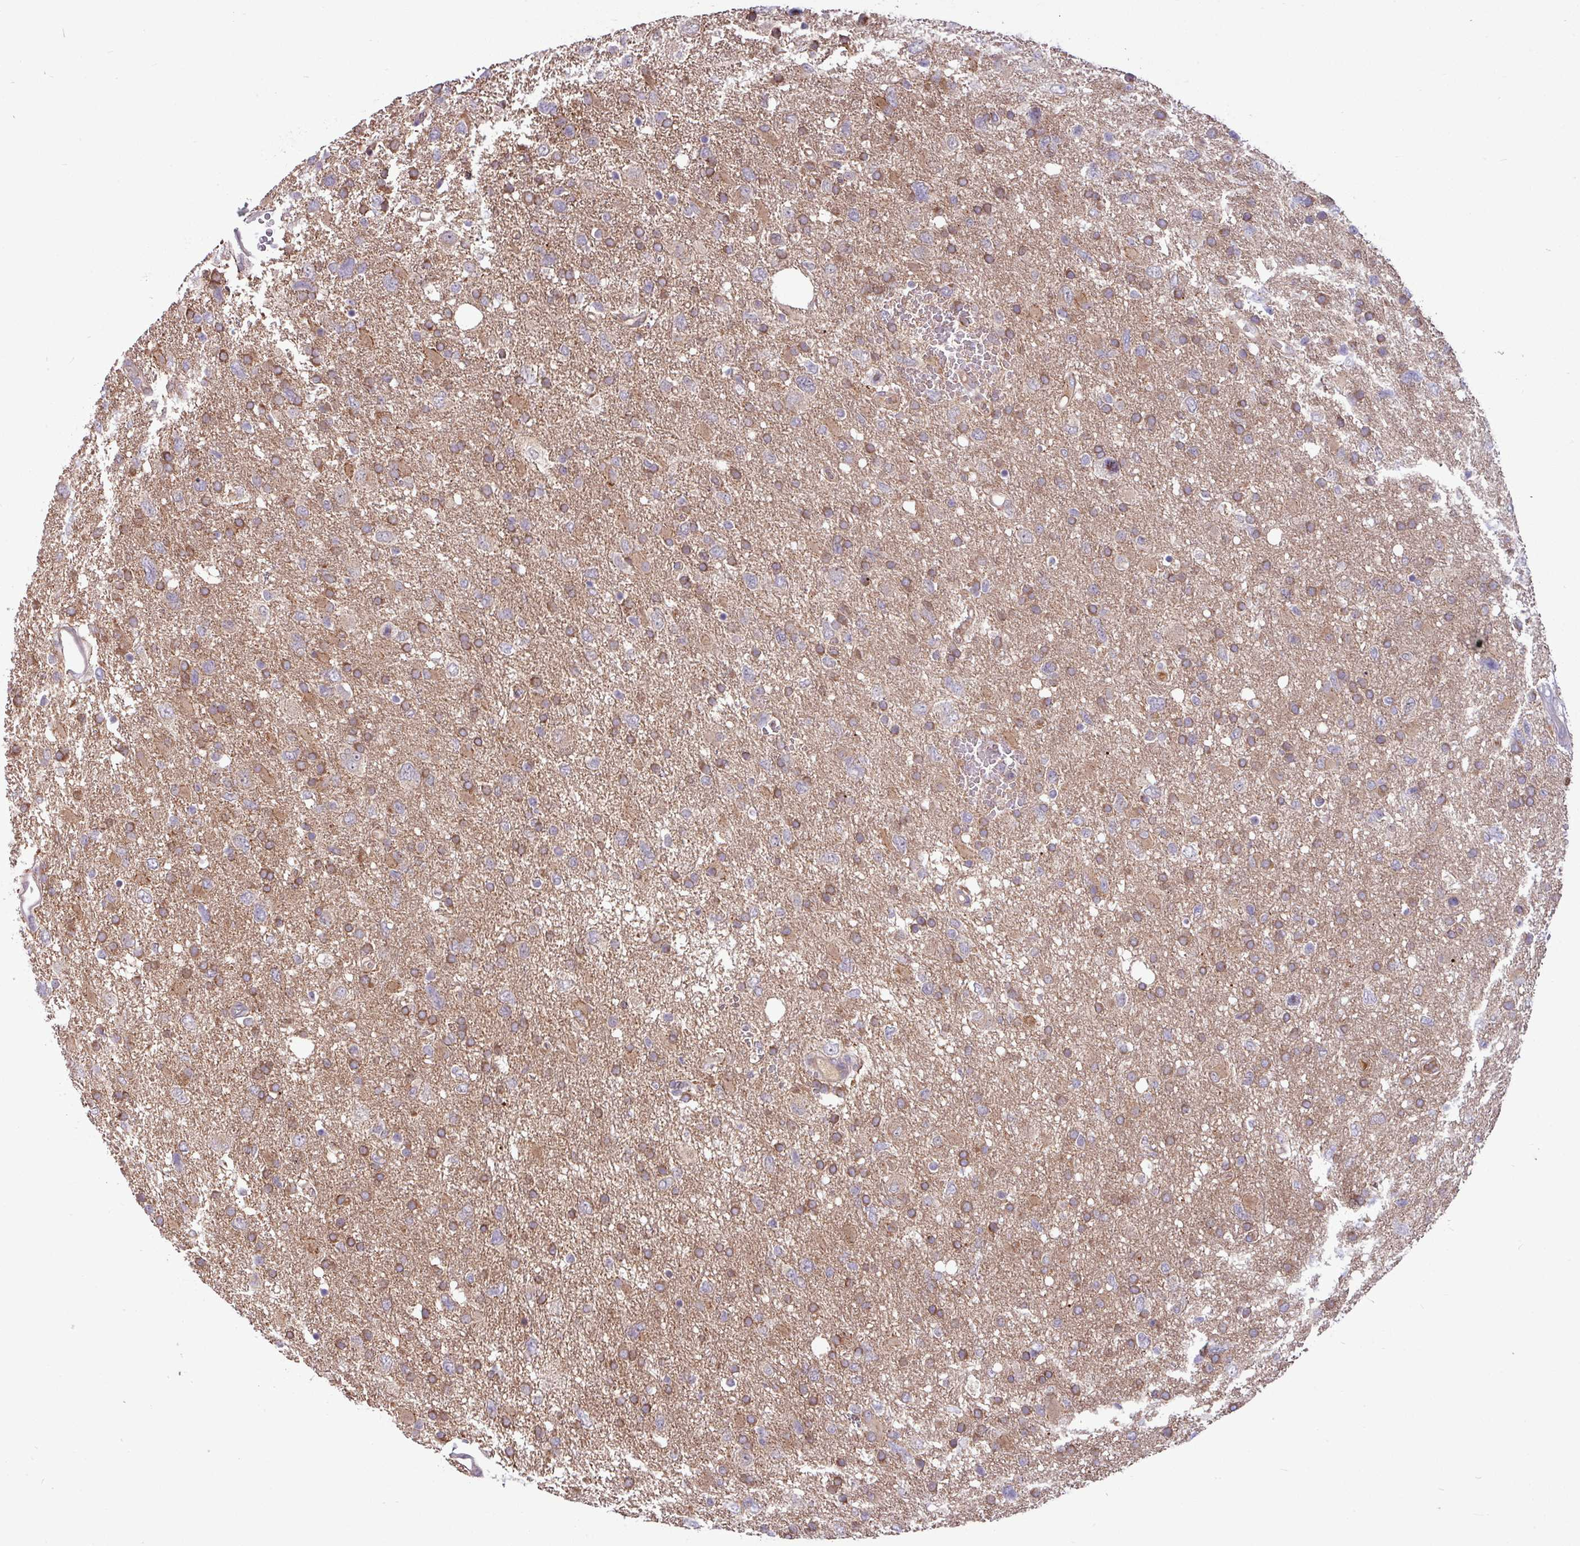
{"staining": {"intensity": "moderate", "quantity": "25%-75%", "location": "cytoplasmic/membranous"}, "tissue": "glioma", "cell_type": "Tumor cells", "image_type": "cancer", "snomed": [{"axis": "morphology", "description": "Glioma, malignant, High grade"}, {"axis": "topography", "description": "Brain"}], "caption": "Immunohistochemical staining of human glioma shows medium levels of moderate cytoplasmic/membranous positivity in approximately 25%-75% of tumor cells. The staining is performed using DAB (3,3'-diaminobenzidine) brown chromogen to label protein expression. The nuclei are counter-stained blue using hematoxylin.", "gene": "B4GALNT4", "patient": {"sex": "male", "age": 61}}